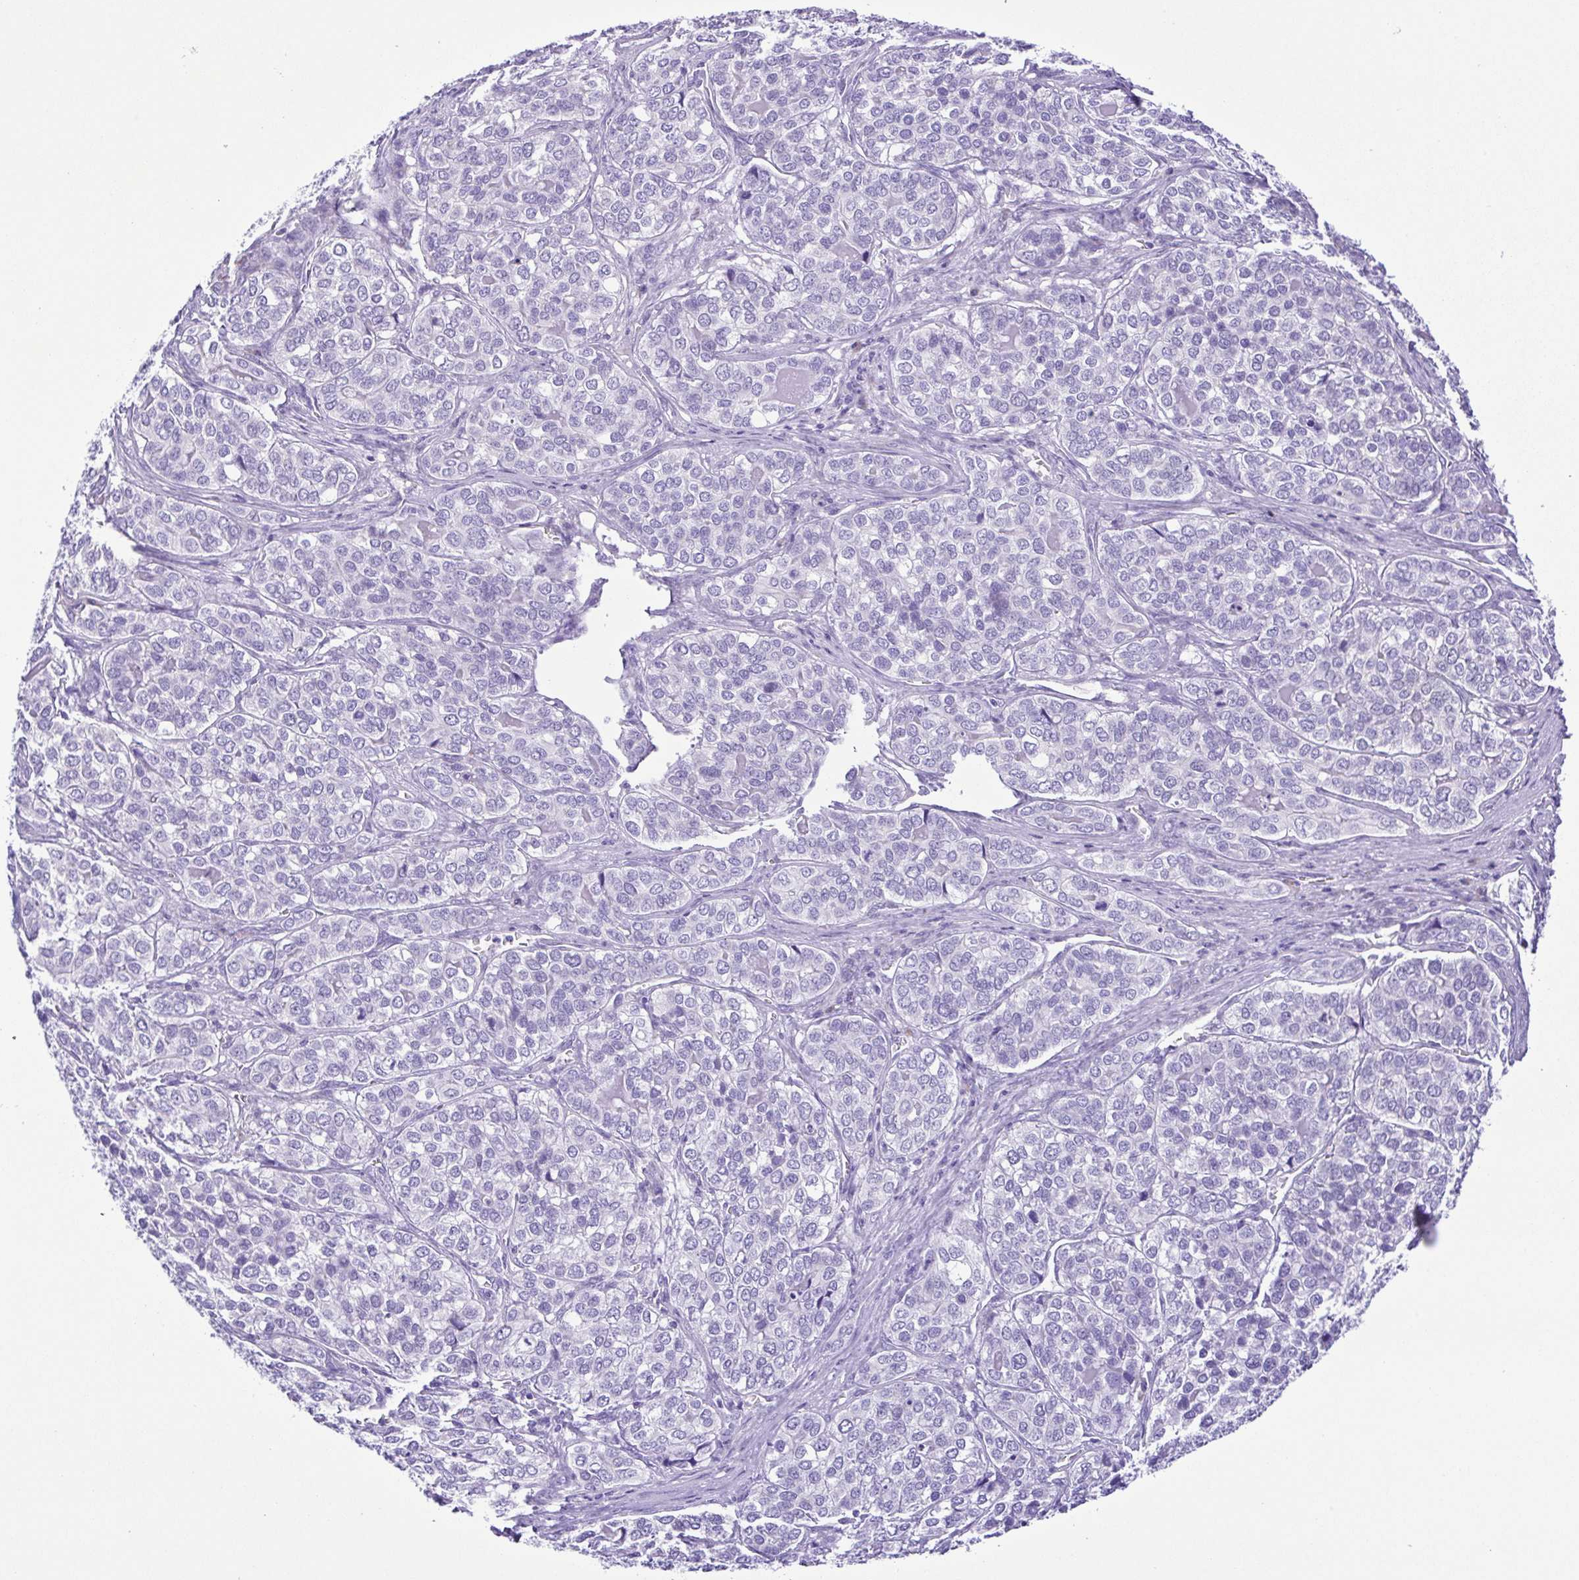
{"staining": {"intensity": "negative", "quantity": "none", "location": "none"}, "tissue": "liver cancer", "cell_type": "Tumor cells", "image_type": "cancer", "snomed": [{"axis": "morphology", "description": "Cholangiocarcinoma"}, {"axis": "topography", "description": "Liver"}], "caption": "The histopathology image reveals no staining of tumor cells in liver cancer.", "gene": "PAK3", "patient": {"sex": "male", "age": 56}}